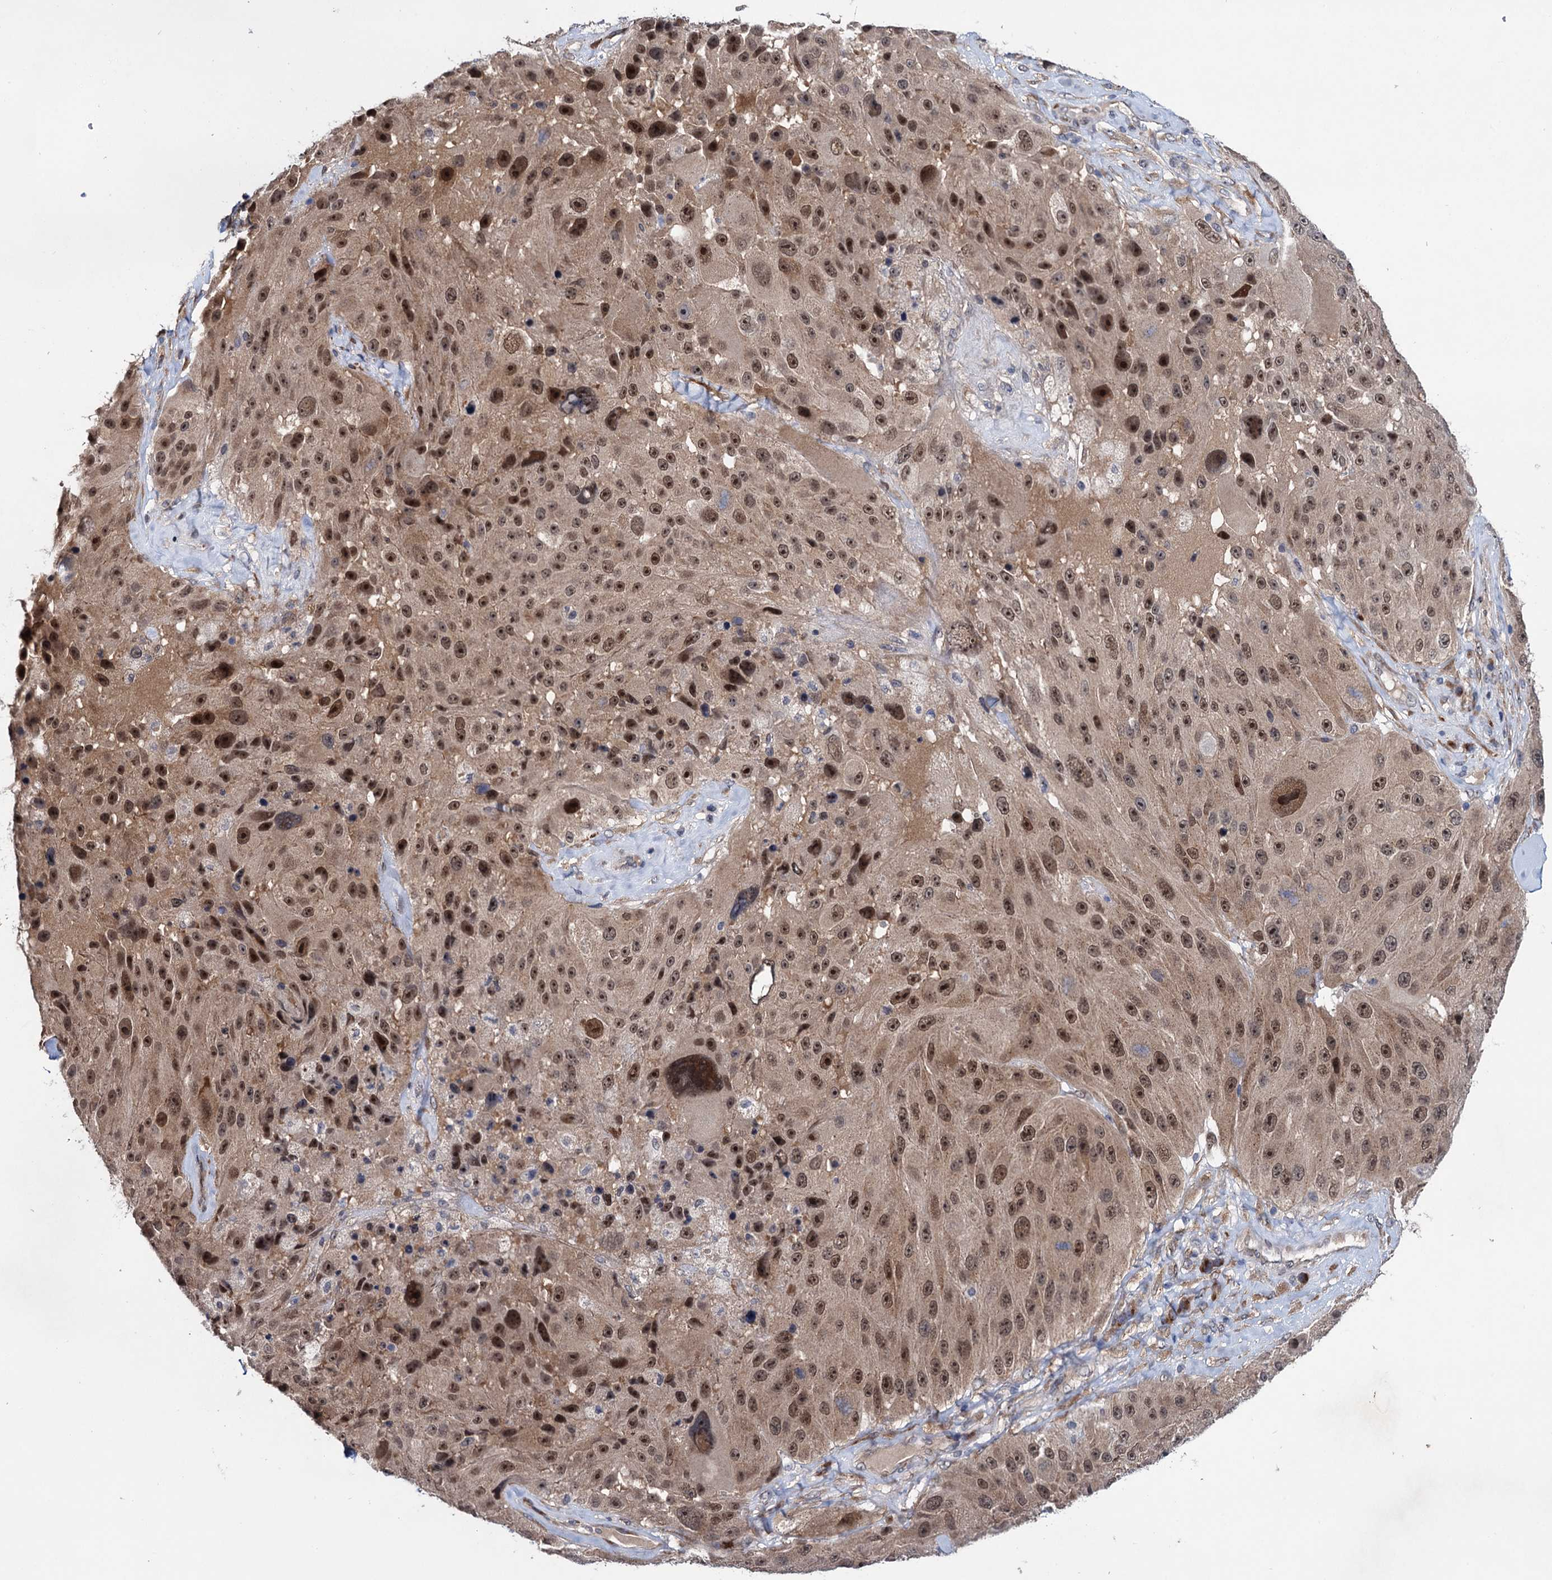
{"staining": {"intensity": "moderate", "quantity": ">75%", "location": "nuclear"}, "tissue": "melanoma", "cell_type": "Tumor cells", "image_type": "cancer", "snomed": [{"axis": "morphology", "description": "Malignant melanoma, Metastatic site"}, {"axis": "topography", "description": "Lymph node"}], "caption": "High-magnification brightfield microscopy of malignant melanoma (metastatic site) stained with DAB (brown) and counterstained with hematoxylin (blue). tumor cells exhibit moderate nuclear expression is appreciated in approximately>75% of cells.", "gene": "EYA4", "patient": {"sex": "male", "age": 62}}